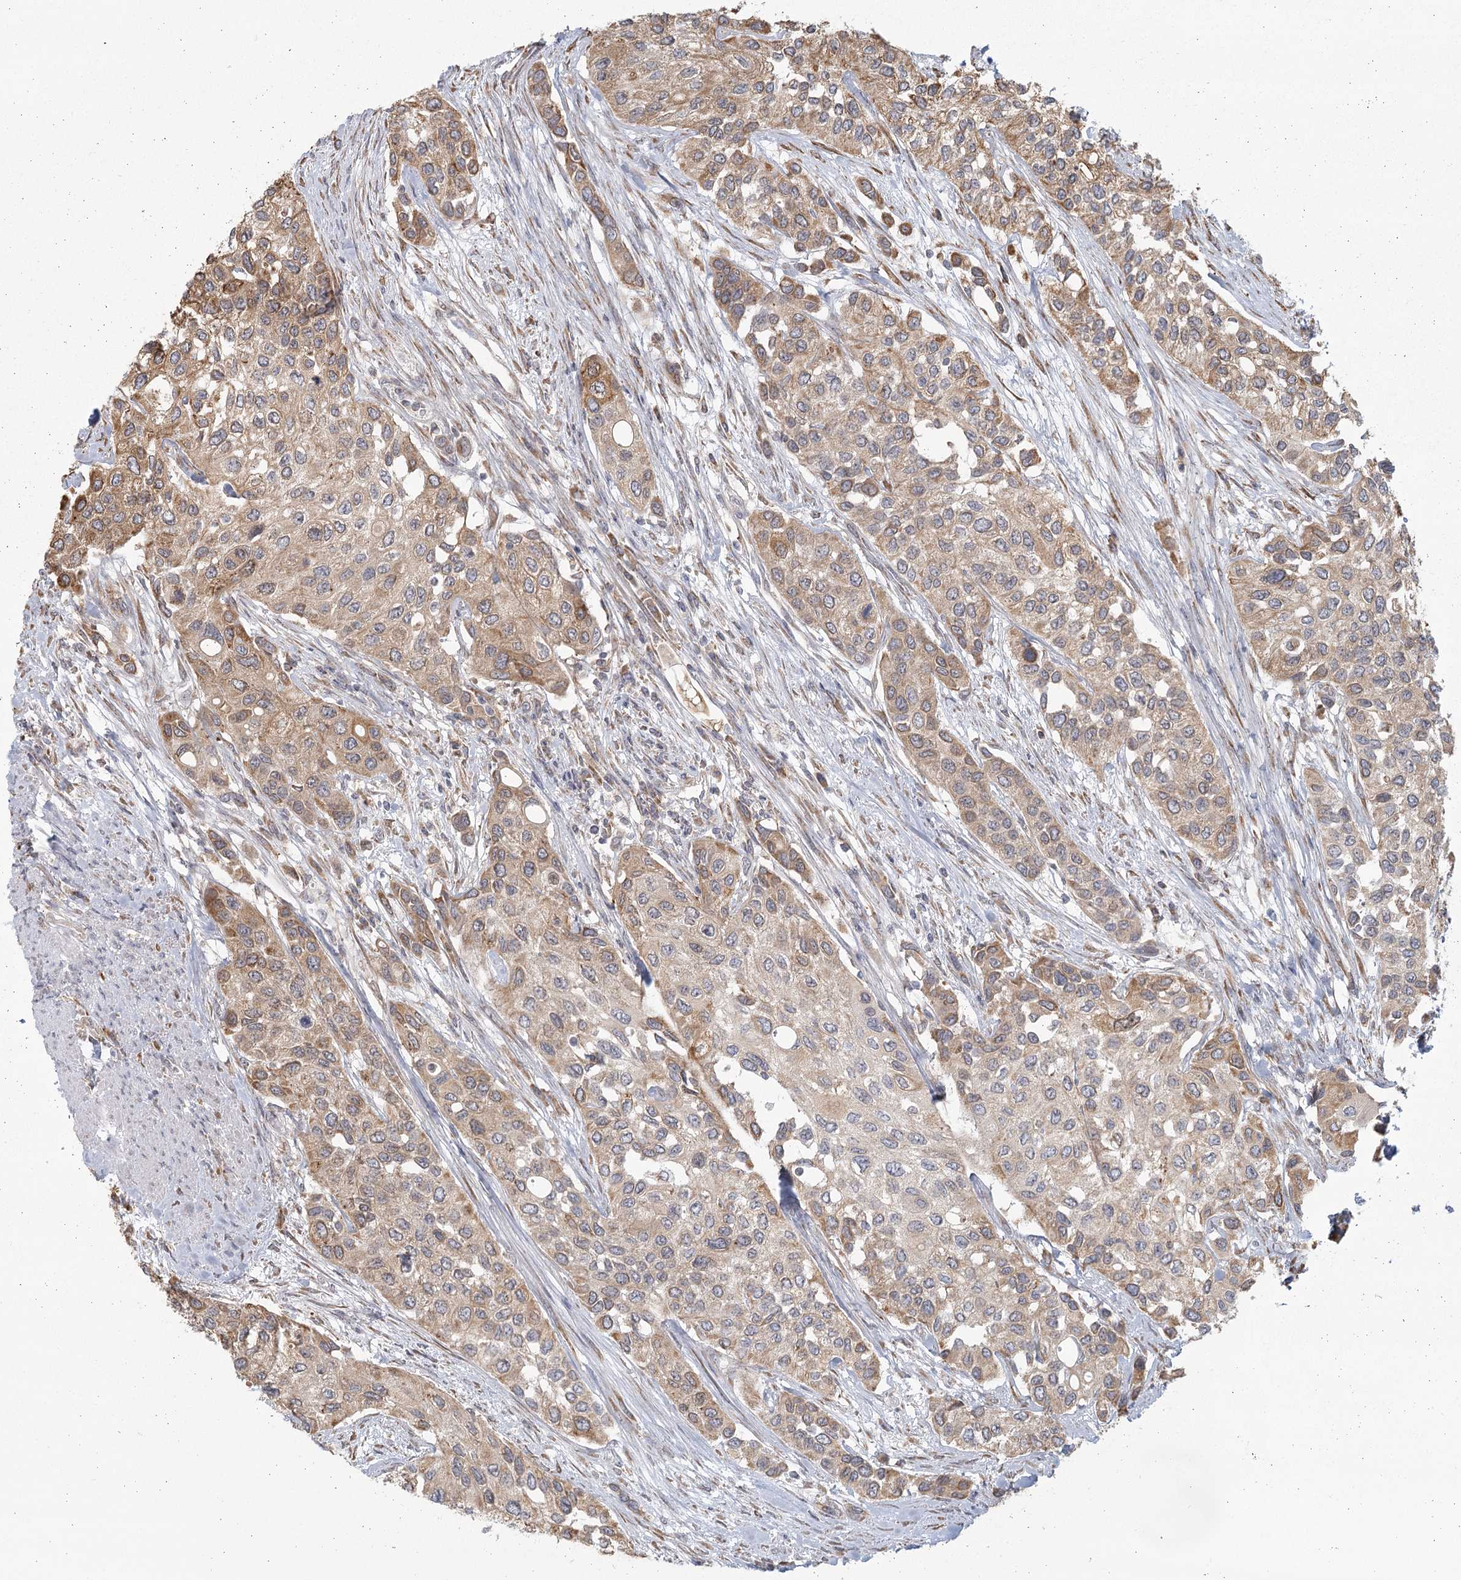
{"staining": {"intensity": "moderate", "quantity": "25%-75%", "location": "cytoplasmic/membranous"}, "tissue": "urothelial cancer", "cell_type": "Tumor cells", "image_type": "cancer", "snomed": [{"axis": "morphology", "description": "Normal tissue, NOS"}, {"axis": "morphology", "description": "Urothelial carcinoma, High grade"}, {"axis": "topography", "description": "Vascular tissue"}, {"axis": "topography", "description": "Urinary bladder"}], "caption": "High-power microscopy captured an IHC image of urothelial cancer, revealing moderate cytoplasmic/membranous positivity in approximately 25%-75% of tumor cells.", "gene": "LACTB", "patient": {"sex": "female", "age": 56}}